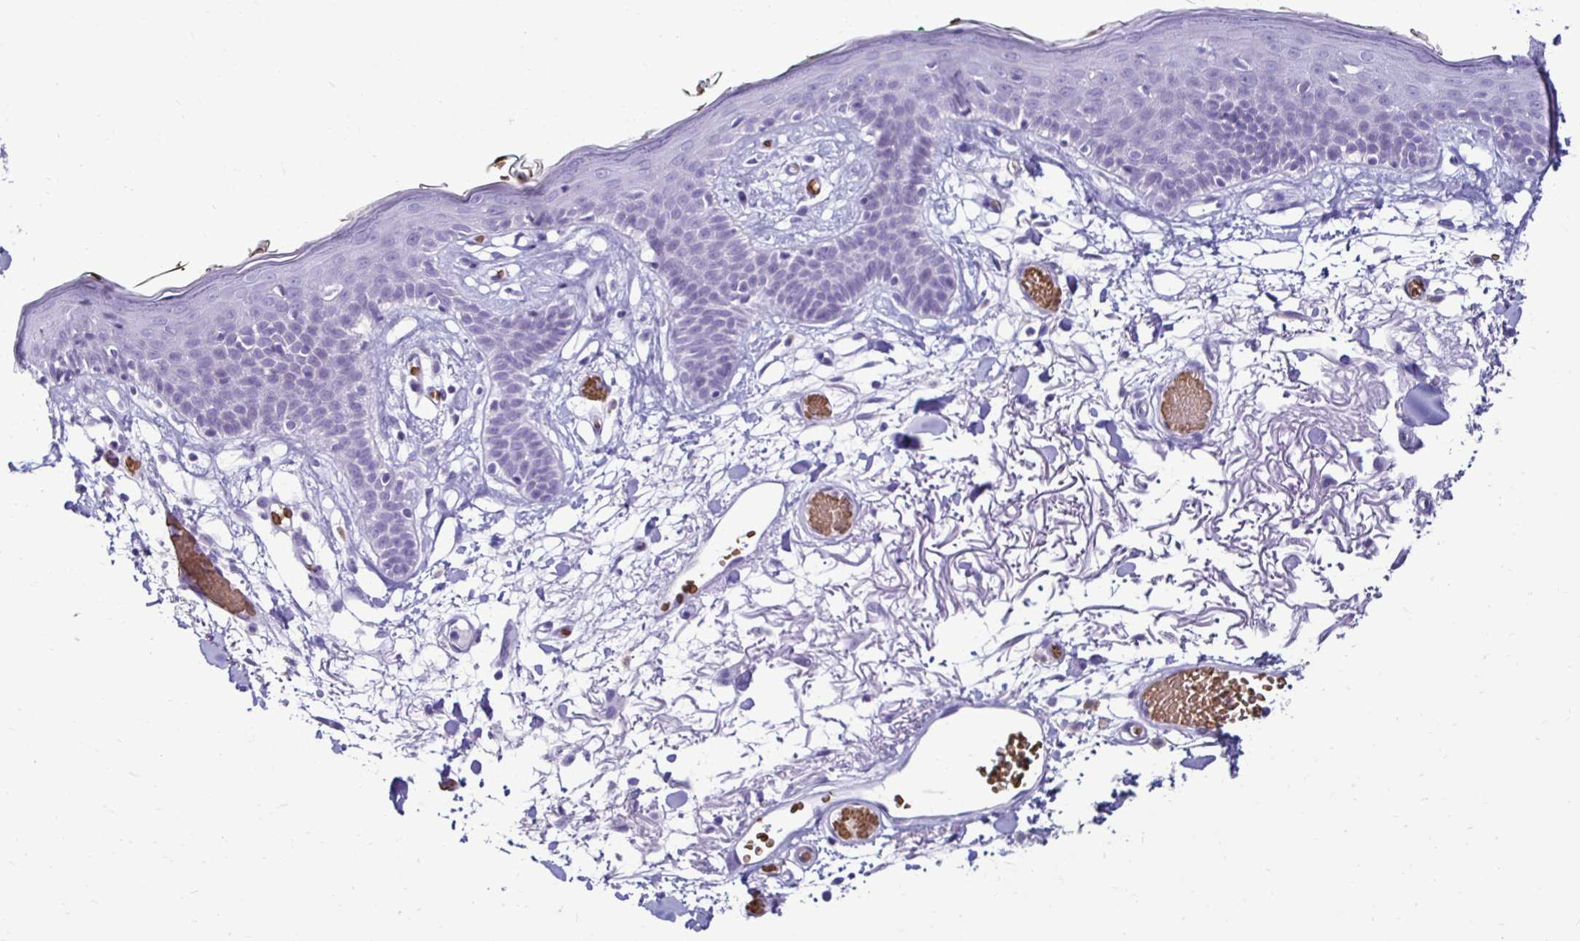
{"staining": {"intensity": "negative", "quantity": "none", "location": "none"}, "tissue": "skin", "cell_type": "Fibroblasts", "image_type": "normal", "snomed": [{"axis": "morphology", "description": "Normal tissue, NOS"}, {"axis": "topography", "description": "Skin"}], "caption": "Immunohistochemistry histopathology image of unremarkable skin: skin stained with DAB displays no significant protein expression in fibroblasts.", "gene": "RHBDL3", "patient": {"sex": "male", "age": 79}}